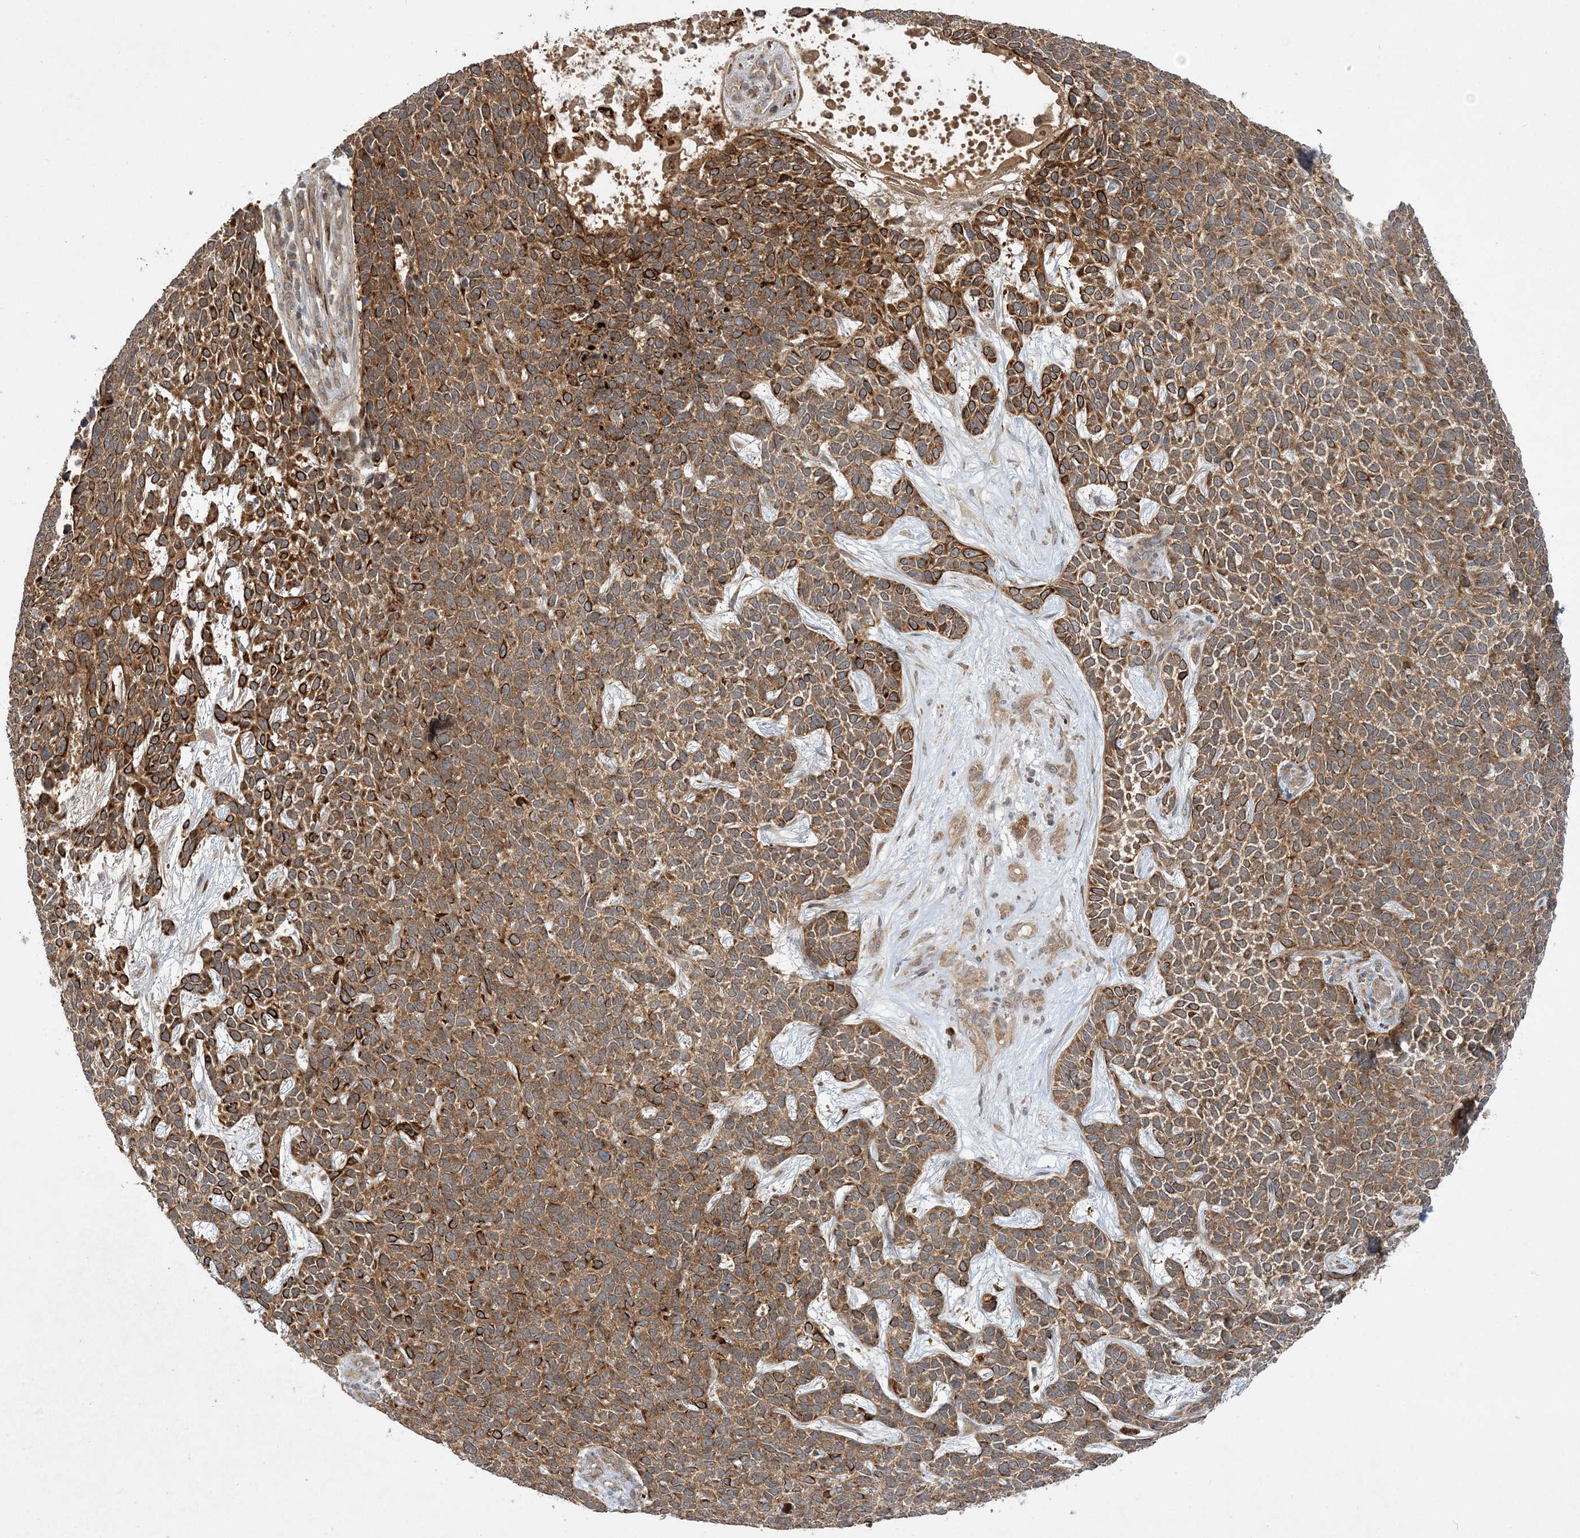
{"staining": {"intensity": "moderate", "quantity": ">75%", "location": "cytoplasmic/membranous"}, "tissue": "skin cancer", "cell_type": "Tumor cells", "image_type": "cancer", "snomed": [{"axis": "morphology", "description": "Basal cell carcinoma"}, {"axis": "topography", "description": "Skin"}], "caption": "Immunohistochemistry (IHC) staining of basal cell carcinoma (skin), which exhibits medium levels of moderate cytoplasmic/membranous staining in approximately >75% of tumor cells indicating moderate cytoplasmic/membranous protein expression. The staining was performed using DAB (3,3'-diaminobenzidine) (brown) for protein detection and nuclei were counterstained in hematoxylin (blue).", "gene": "MMADHC", "patient": {"sex": "female", "age": 84}}